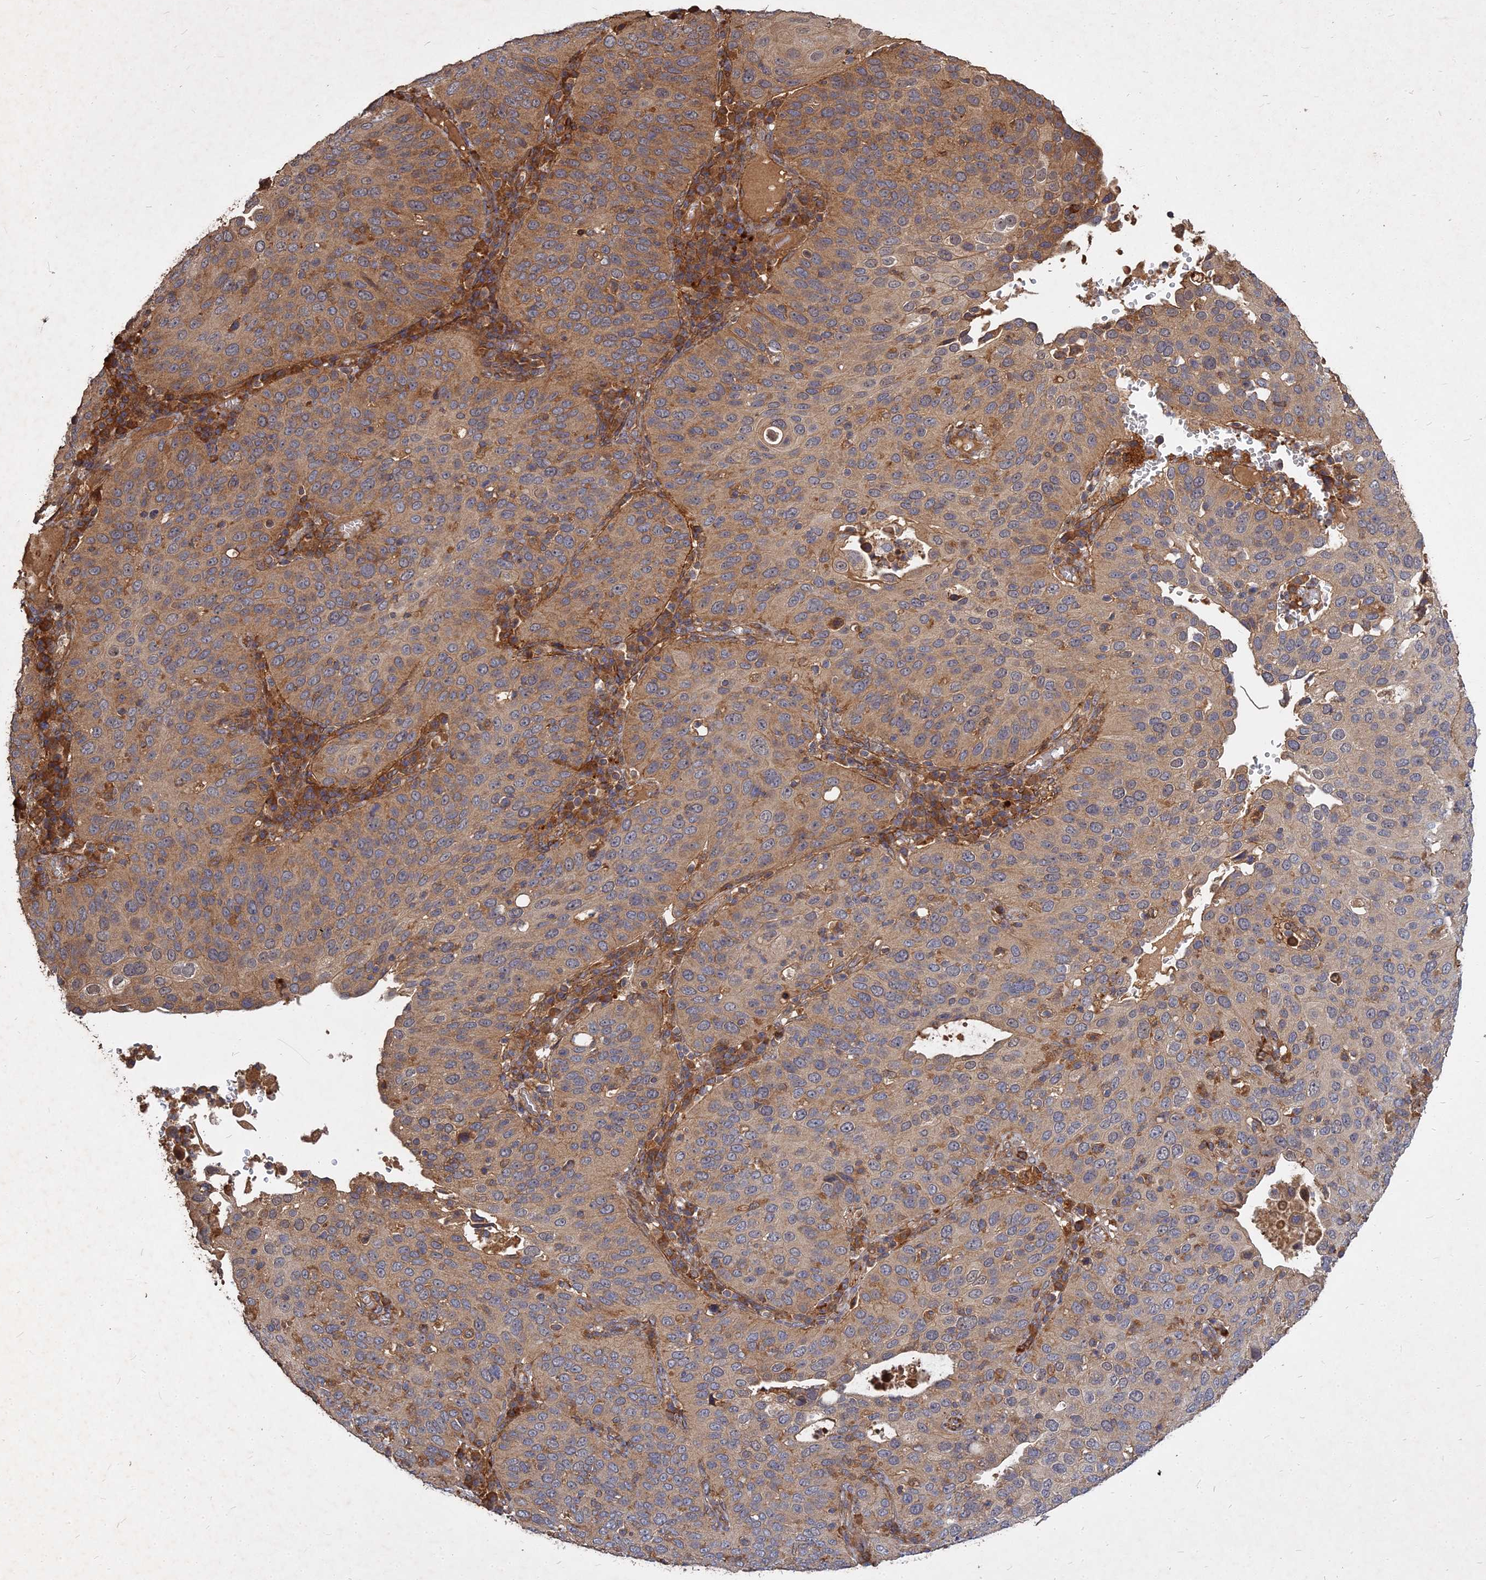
{"staining": {"intensity": "moderate", "quantity": "25%-75%", "location": "cytoplasmic/membranous"}, "tissue": "cervical cancer", "cell_type": "Tumor cells", "image_type": "cancer", "snomed": [{"axis": "morphology", "description": "Squamous cell carcinoma, NOS"}, {"axis": "topography", "description": "Cervix"}], "caption": "IHC micrograph of cervical cancer (squamous cell carcinoma) stained for a protein (brown), which reveals medium levels of moderate cytoplasmic/membranous positivity in approximately 25%-75% of tumor cells.", "gene": "UBE2W", "patient": {"sex": "female", "age": 36}}